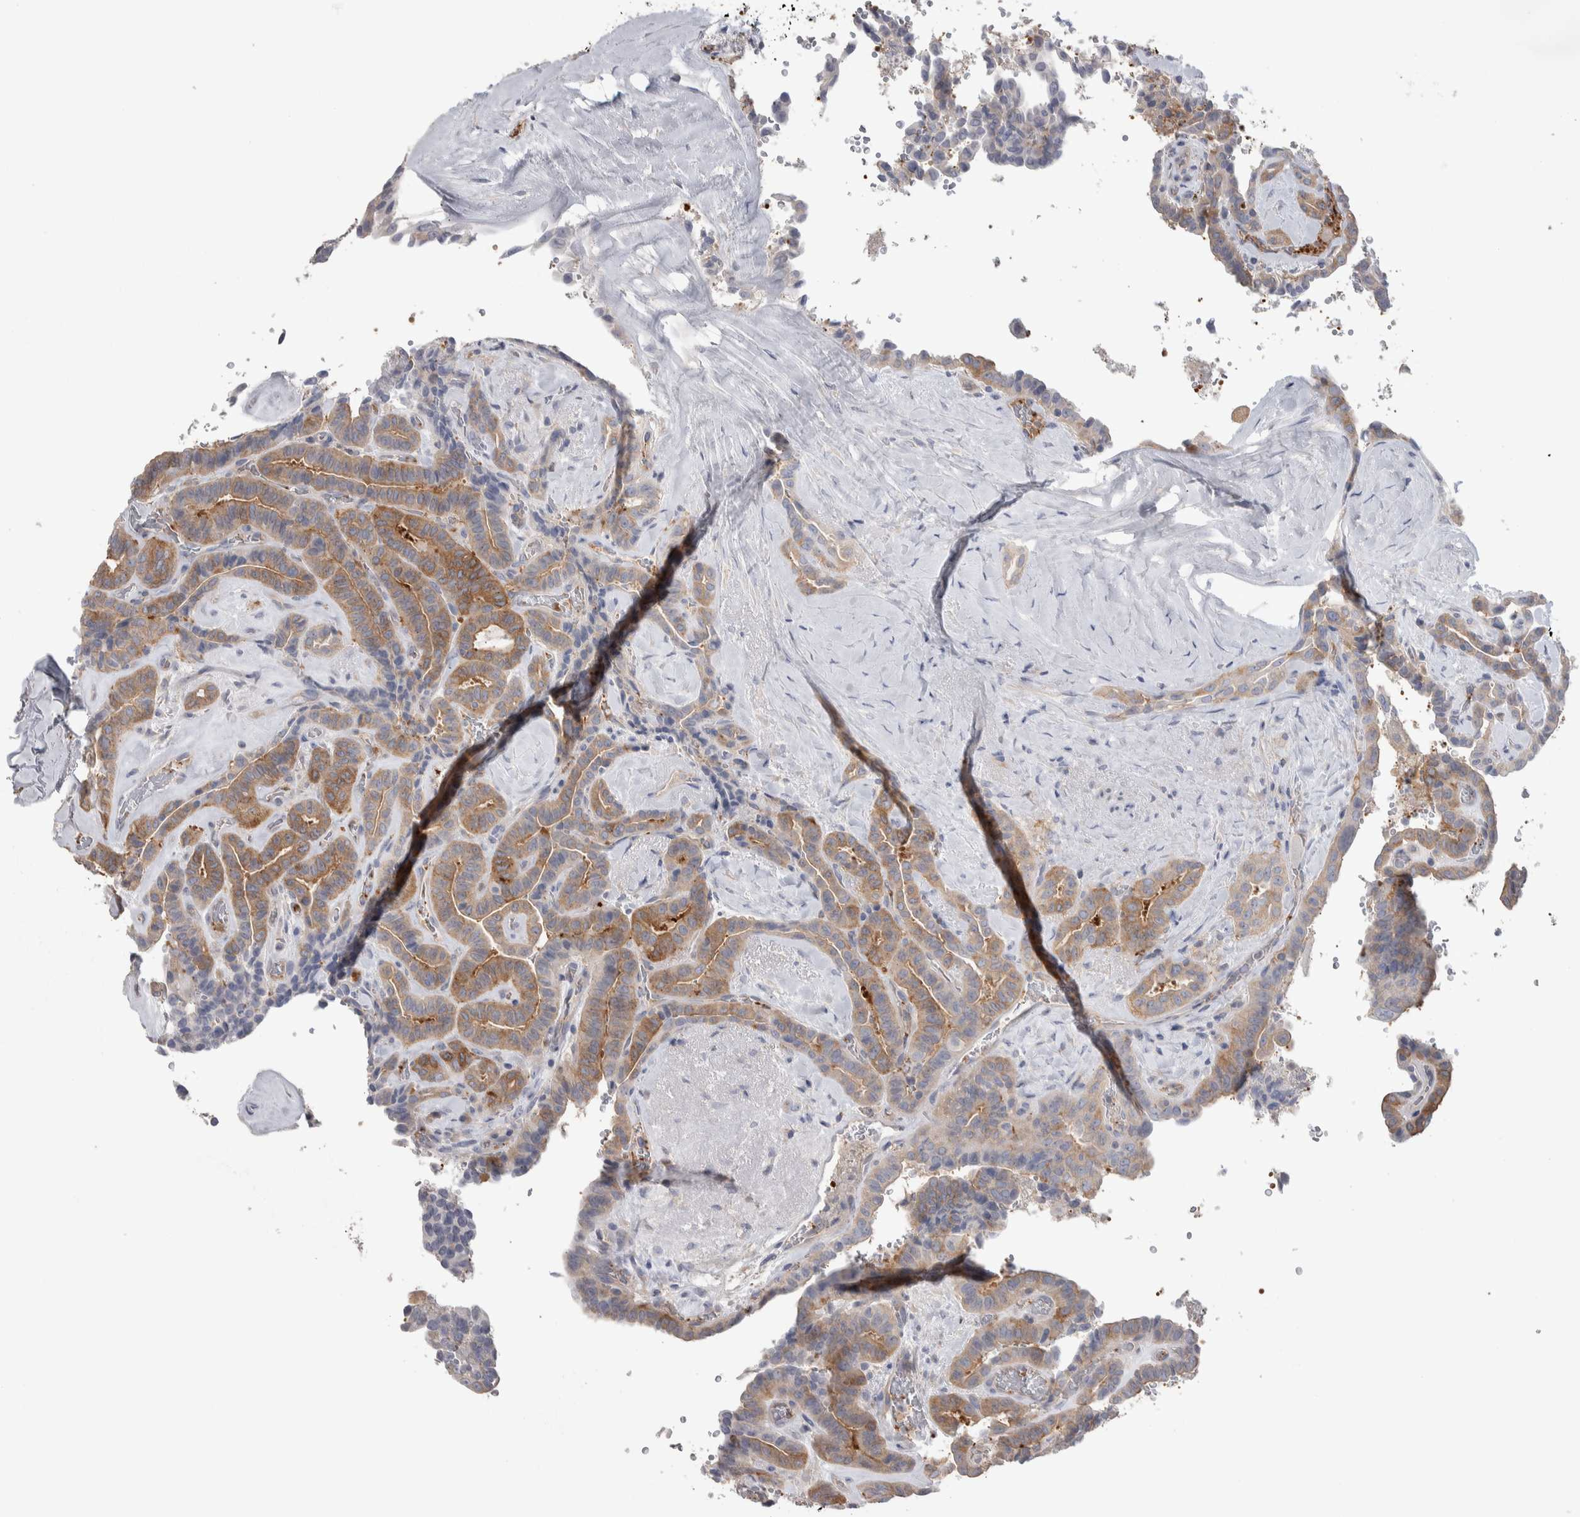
{"staining": {"intensity": "moderate", "quantity": ">75%", "location": "cytoplasmic/membranous"}, "tissue": "thyroid cancer", "cell_type": "Tumor cells", "image_type": "cancer", "snomed": [{"axis": "morphology", "description": "Papillary adenocarcinoma, NOS"}, {"axis": "topography", "description": "Thyroid gland"}], "caption": "Moderate cytoplasmic/membranous expression for a protein is identified in approximately >75% of tumor cells of thyroid cancer using immunohistochemistry.", "gene": "GPHN", "patient": {"sex": "male", "age": 77}}